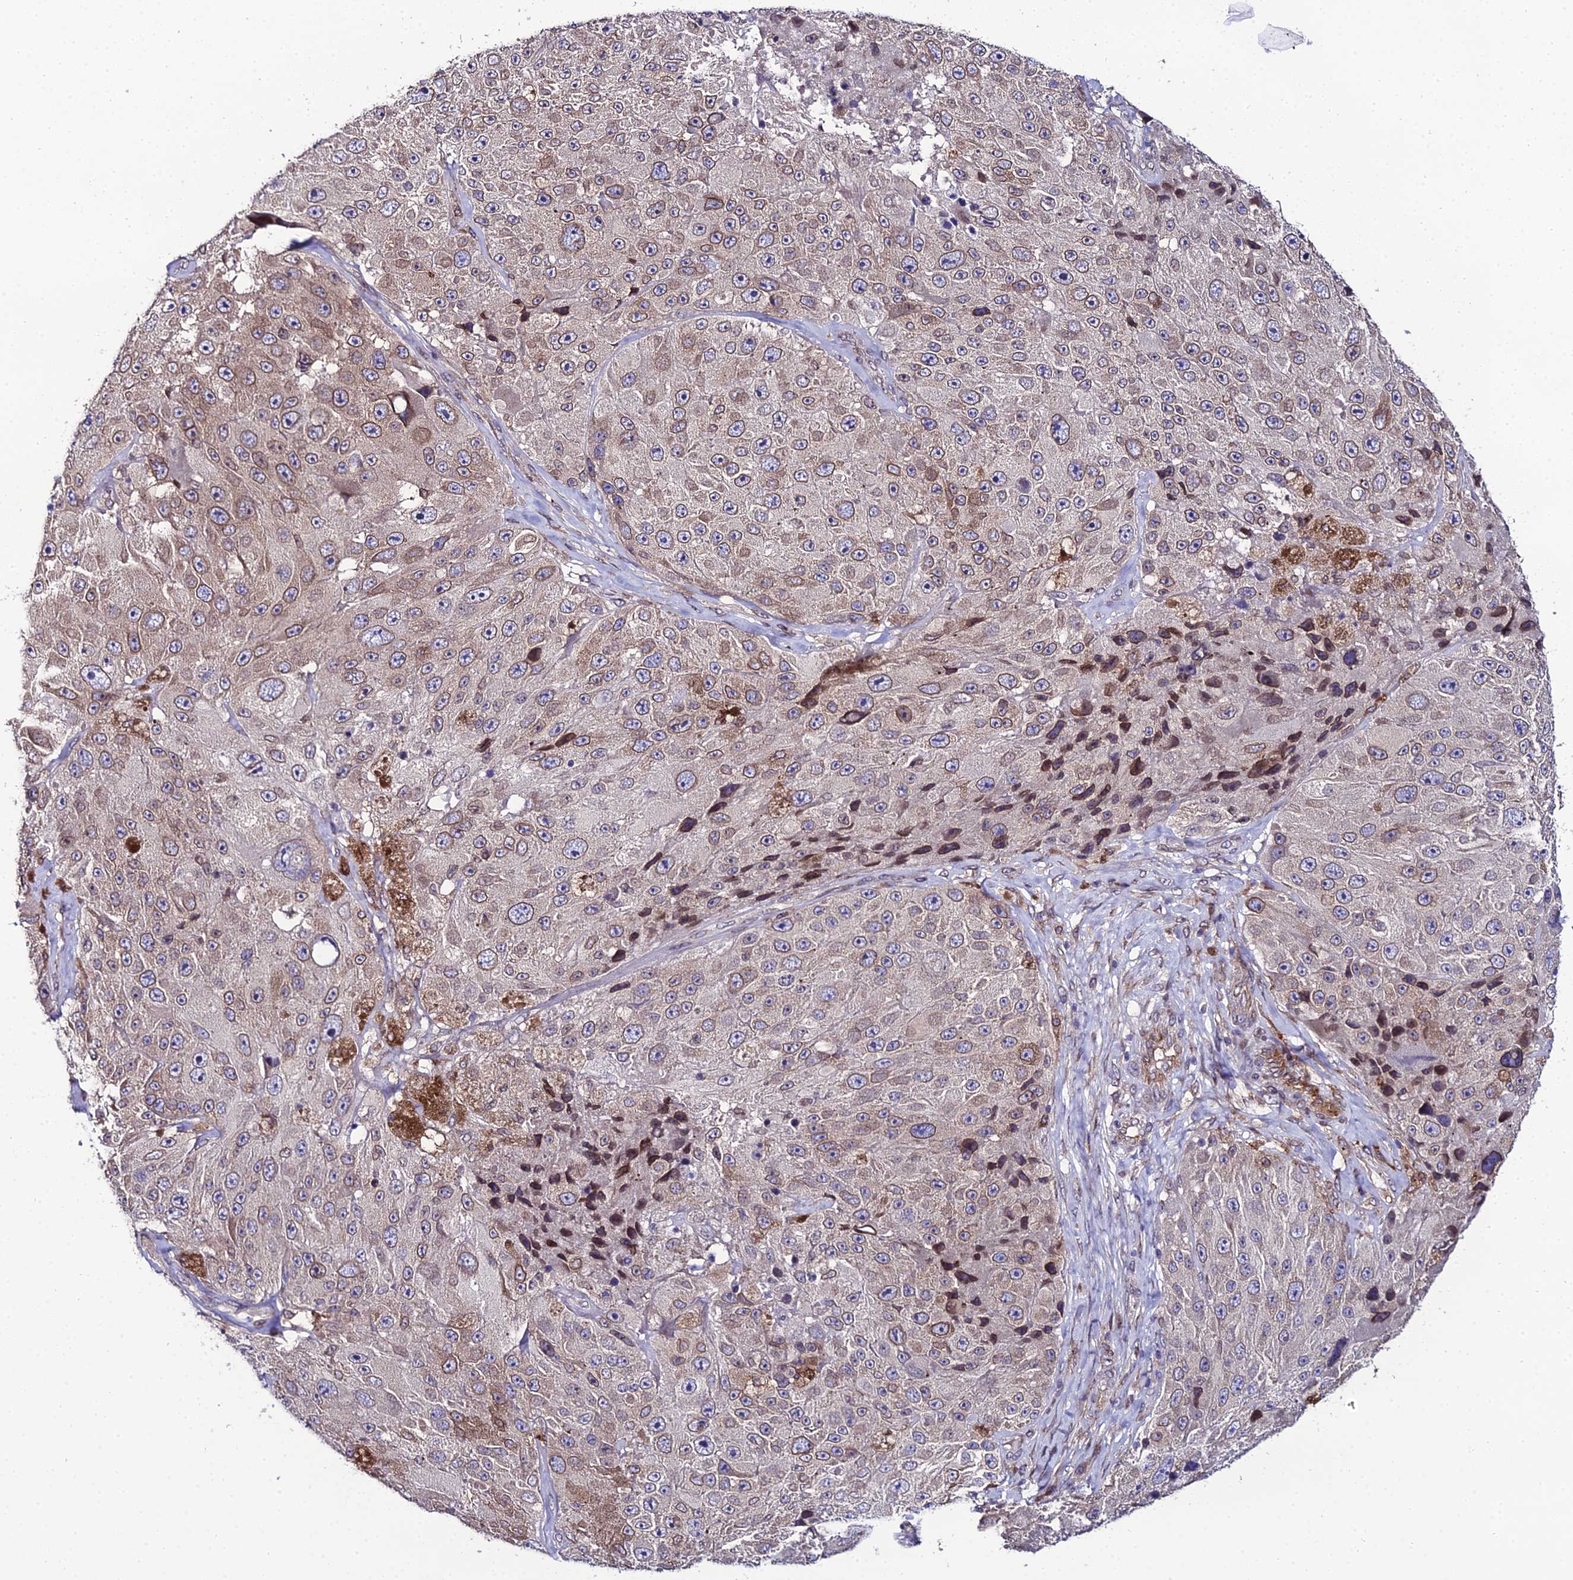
{"staining": {"intensity": "moderate", "quantity": ">75%", "location": "cytoplasmic/membranous,nuclear"}, "tissue": "melanoma", "cell_type": "Tumor cells", "image_type": "cancer", "snomed": [{"axis": "morphology", "description": "Malignant melanoma, Metastatic site"}, {"axis": "topography", "description": "Lymph node"}], "caption": "Malignant melanoma (metastatic site) stained for a protein (brown) reveals moderate cytoplasmic/membranous and nuclear positive positivity in about >75% of tumor cells.", "gene": "DDX19A", "patient": {"sex": "male", "age": 62}}